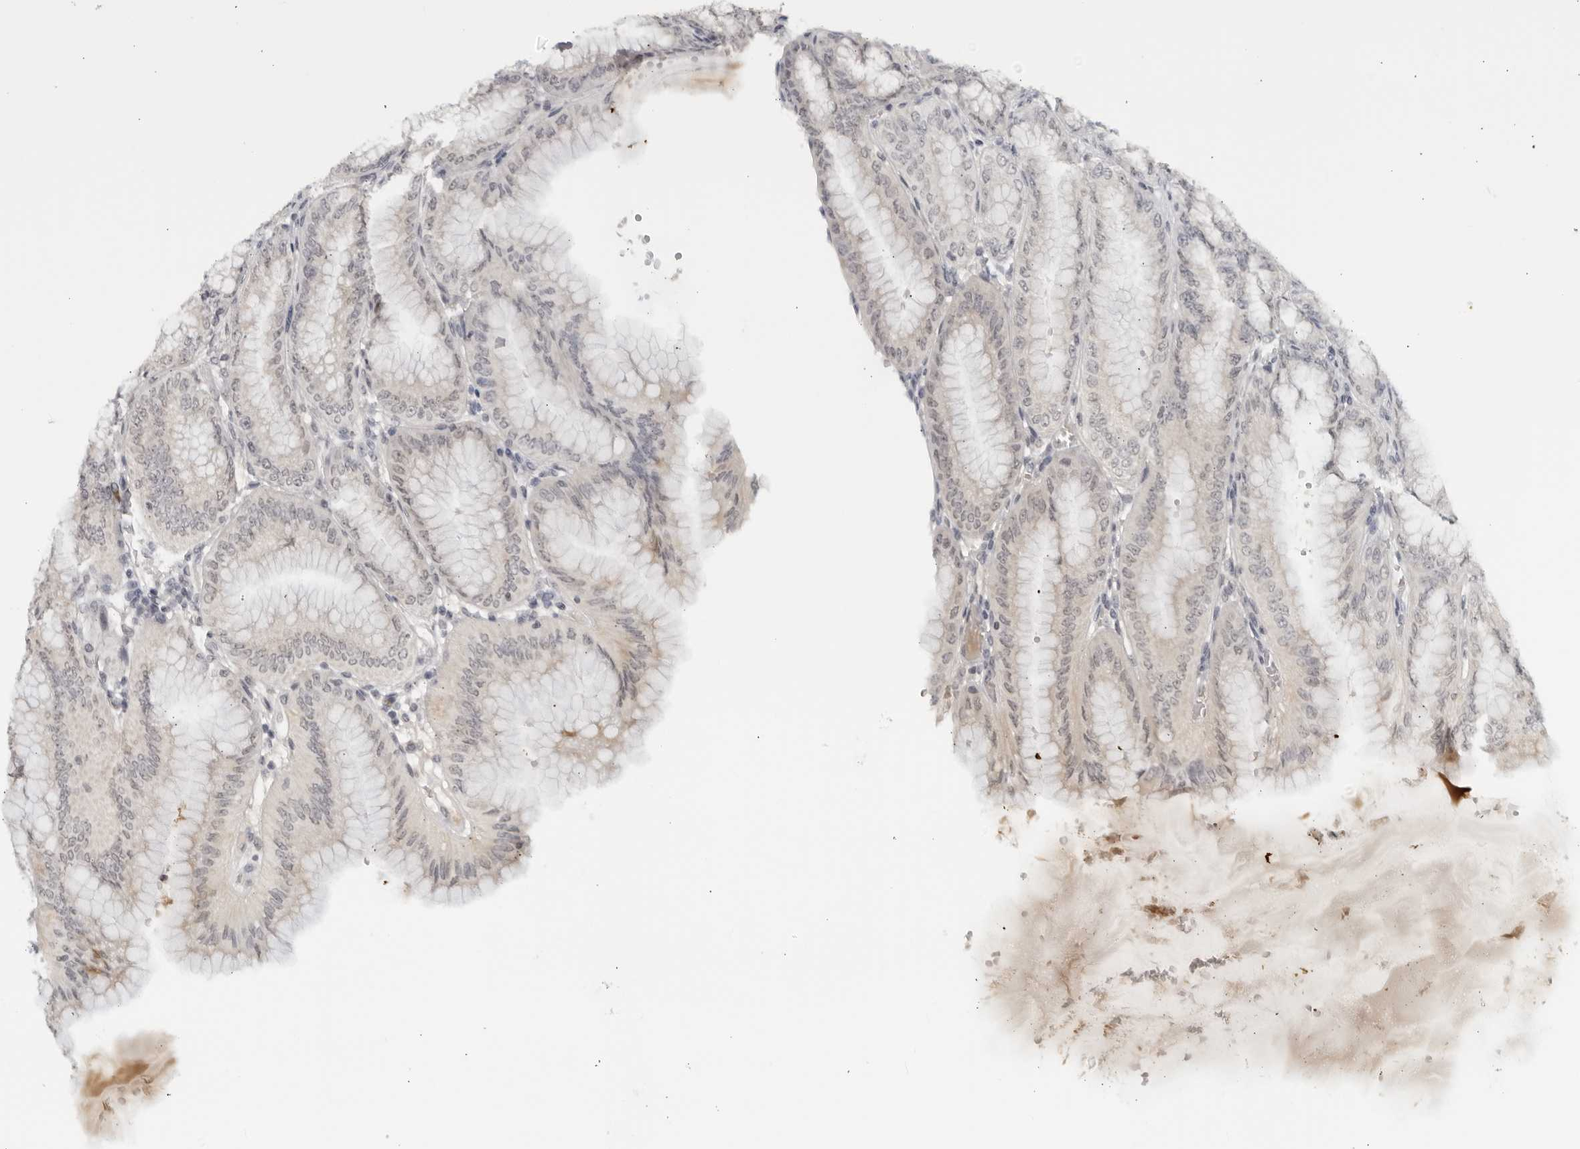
{"staining": {"intensity": "negative", "quantity": "none", "location": "none"}, "tissue": "stomach", "cell_type": "Glandular cells", "image_type": "normal", "snomed": [{"axis": "morphology", "description": "Normal tissue, NOS"}, {"axis": "topography", "description": "Stomach, lower"}], "caption": "A high-resolution photomicrograph shows immunohistochemistry staining of benign stomach, which reveals no significant positivity in glandular cells.", "gene": "RAB11FIP3", "patient": {"sex": "male", "age": 71}}